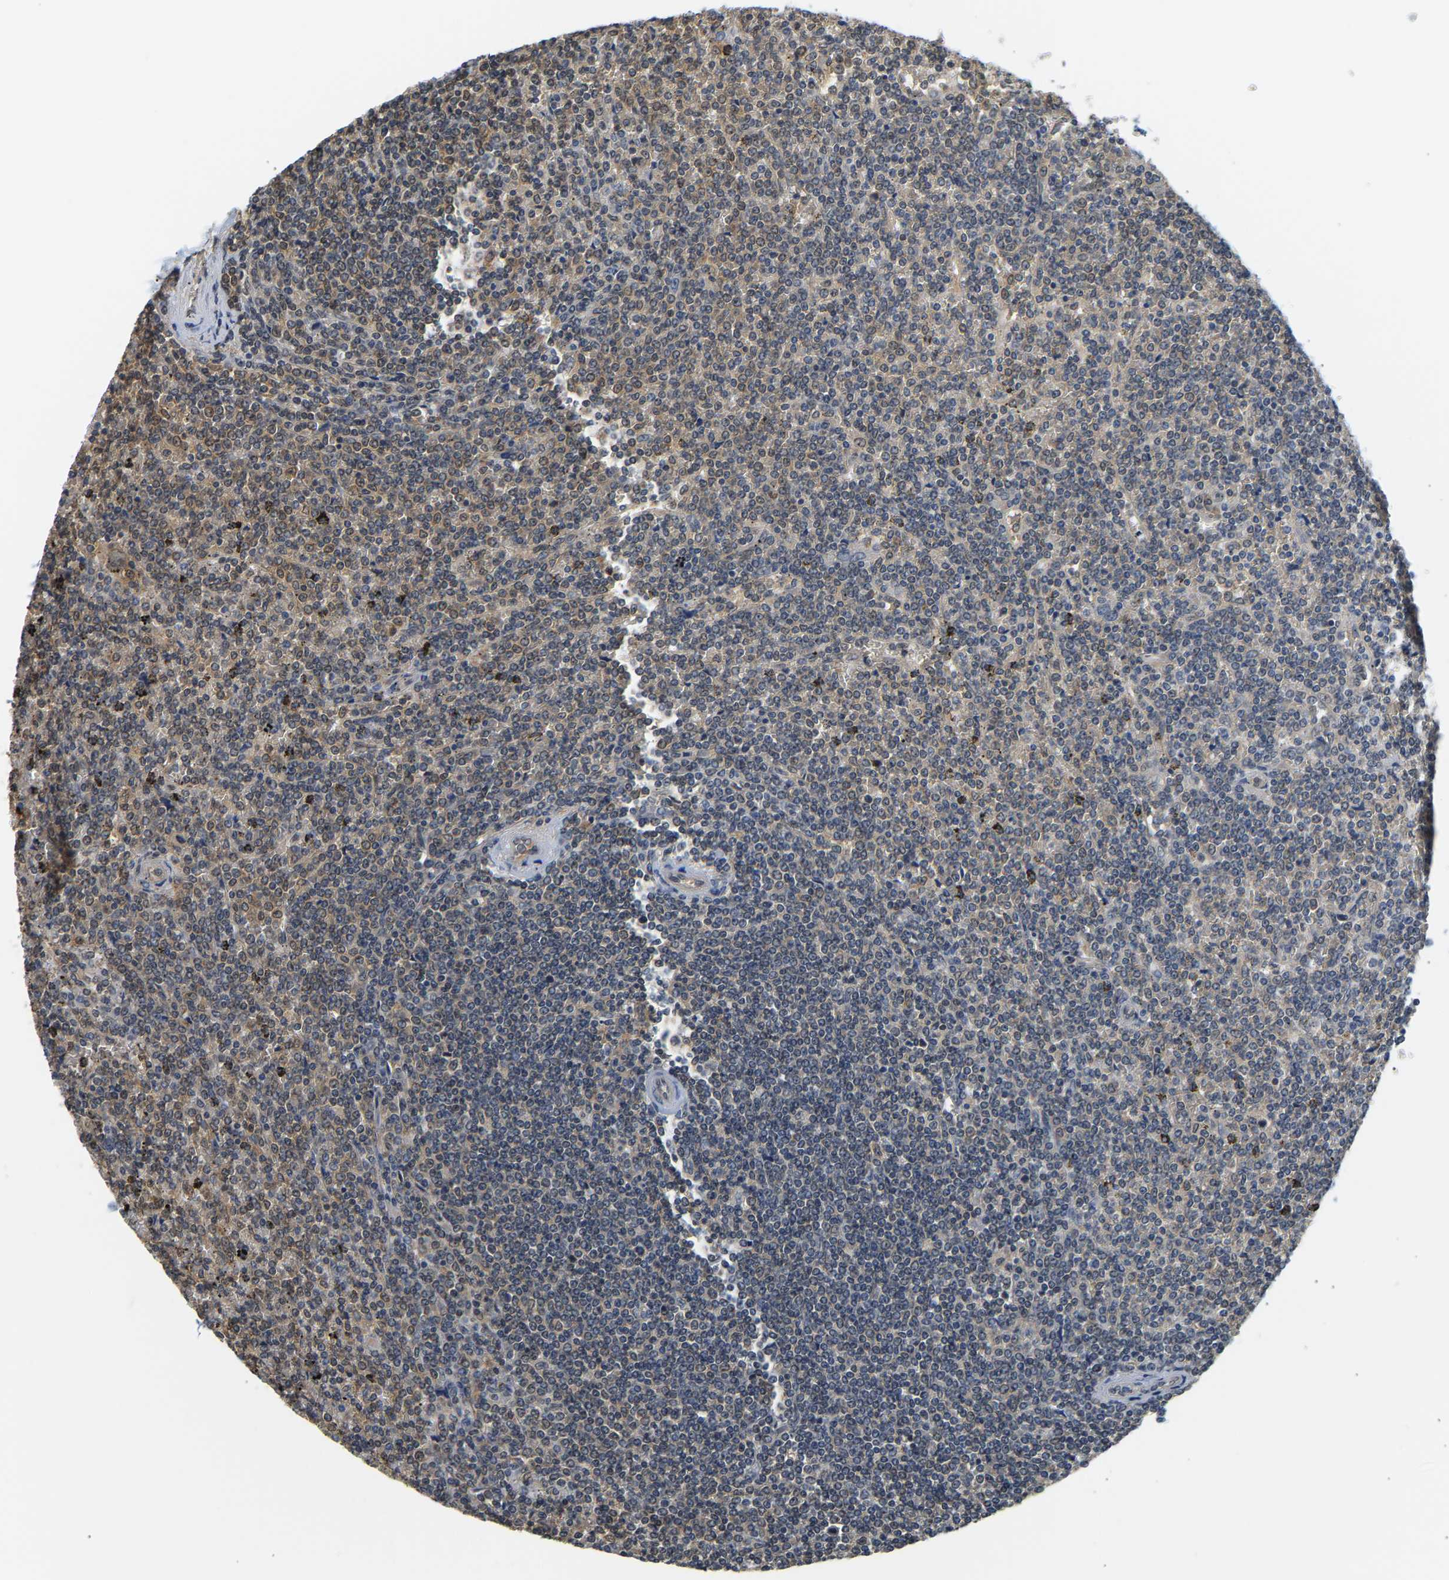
{"staining": {"intensity": "weak", "quantity": "25%-75%", "location": "cytoplasmic/membranous"}, "tissue": "lymphoma", "cell_type": "Tumor cells", "image_type": "cancer", "snomed": [{"axis": "morphology", "description": "Malignant lymphoma, non-Hodgkin's type, Low grade"}, {"axis": "topography", "description": "Spleen"}], "caption": "An image of lymphoma stained for a protein exhibits weak cytoplasmic/membranous brown staining in tumor cells.", "gene": "ARHGEF12", "patient": {"sex": "female", "age": 19}}